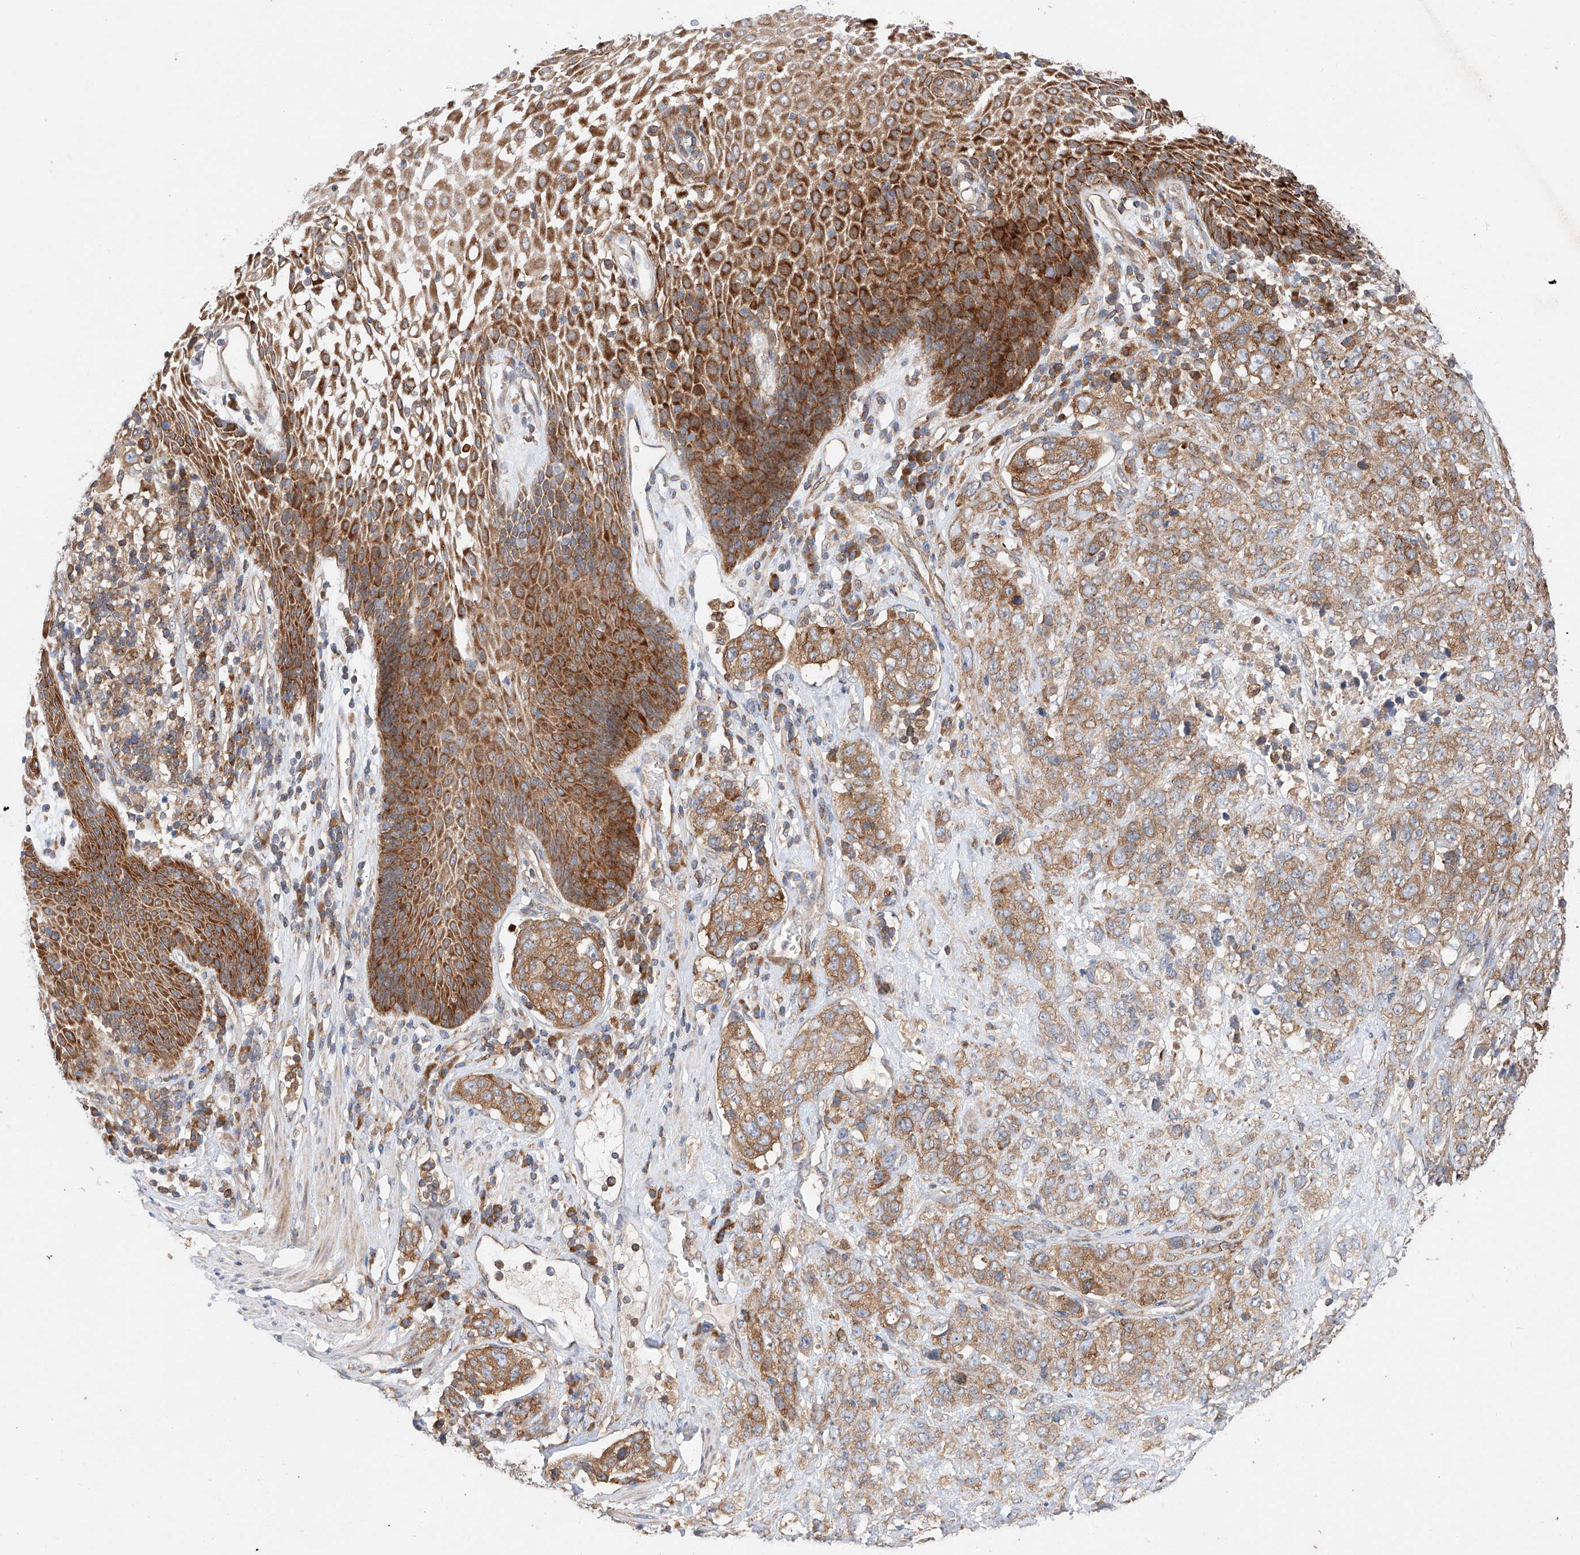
{"staining": {"intensity": "moderate", "quantity": ">75%", "location": "cytoplasmic/membranous"}, "tissue": "stomach cancer", "cell_type": "Tumor cells", "image_type": "cancer", "snomed": [{"axis": "morphology", "description": "Adenocarcinoma, NOS"}, {"axis": "topography", "description": "Stomach"}], "caption": "Immunohistochemical staining of human stomach cancer (adenocarcinoma) reveals medium levels of moderate cytoplasmic/membranous protein positivity in about >75% of tumor cells.", "gene": "RUSC1", "patient": {"sex": "male", "age": 48}}